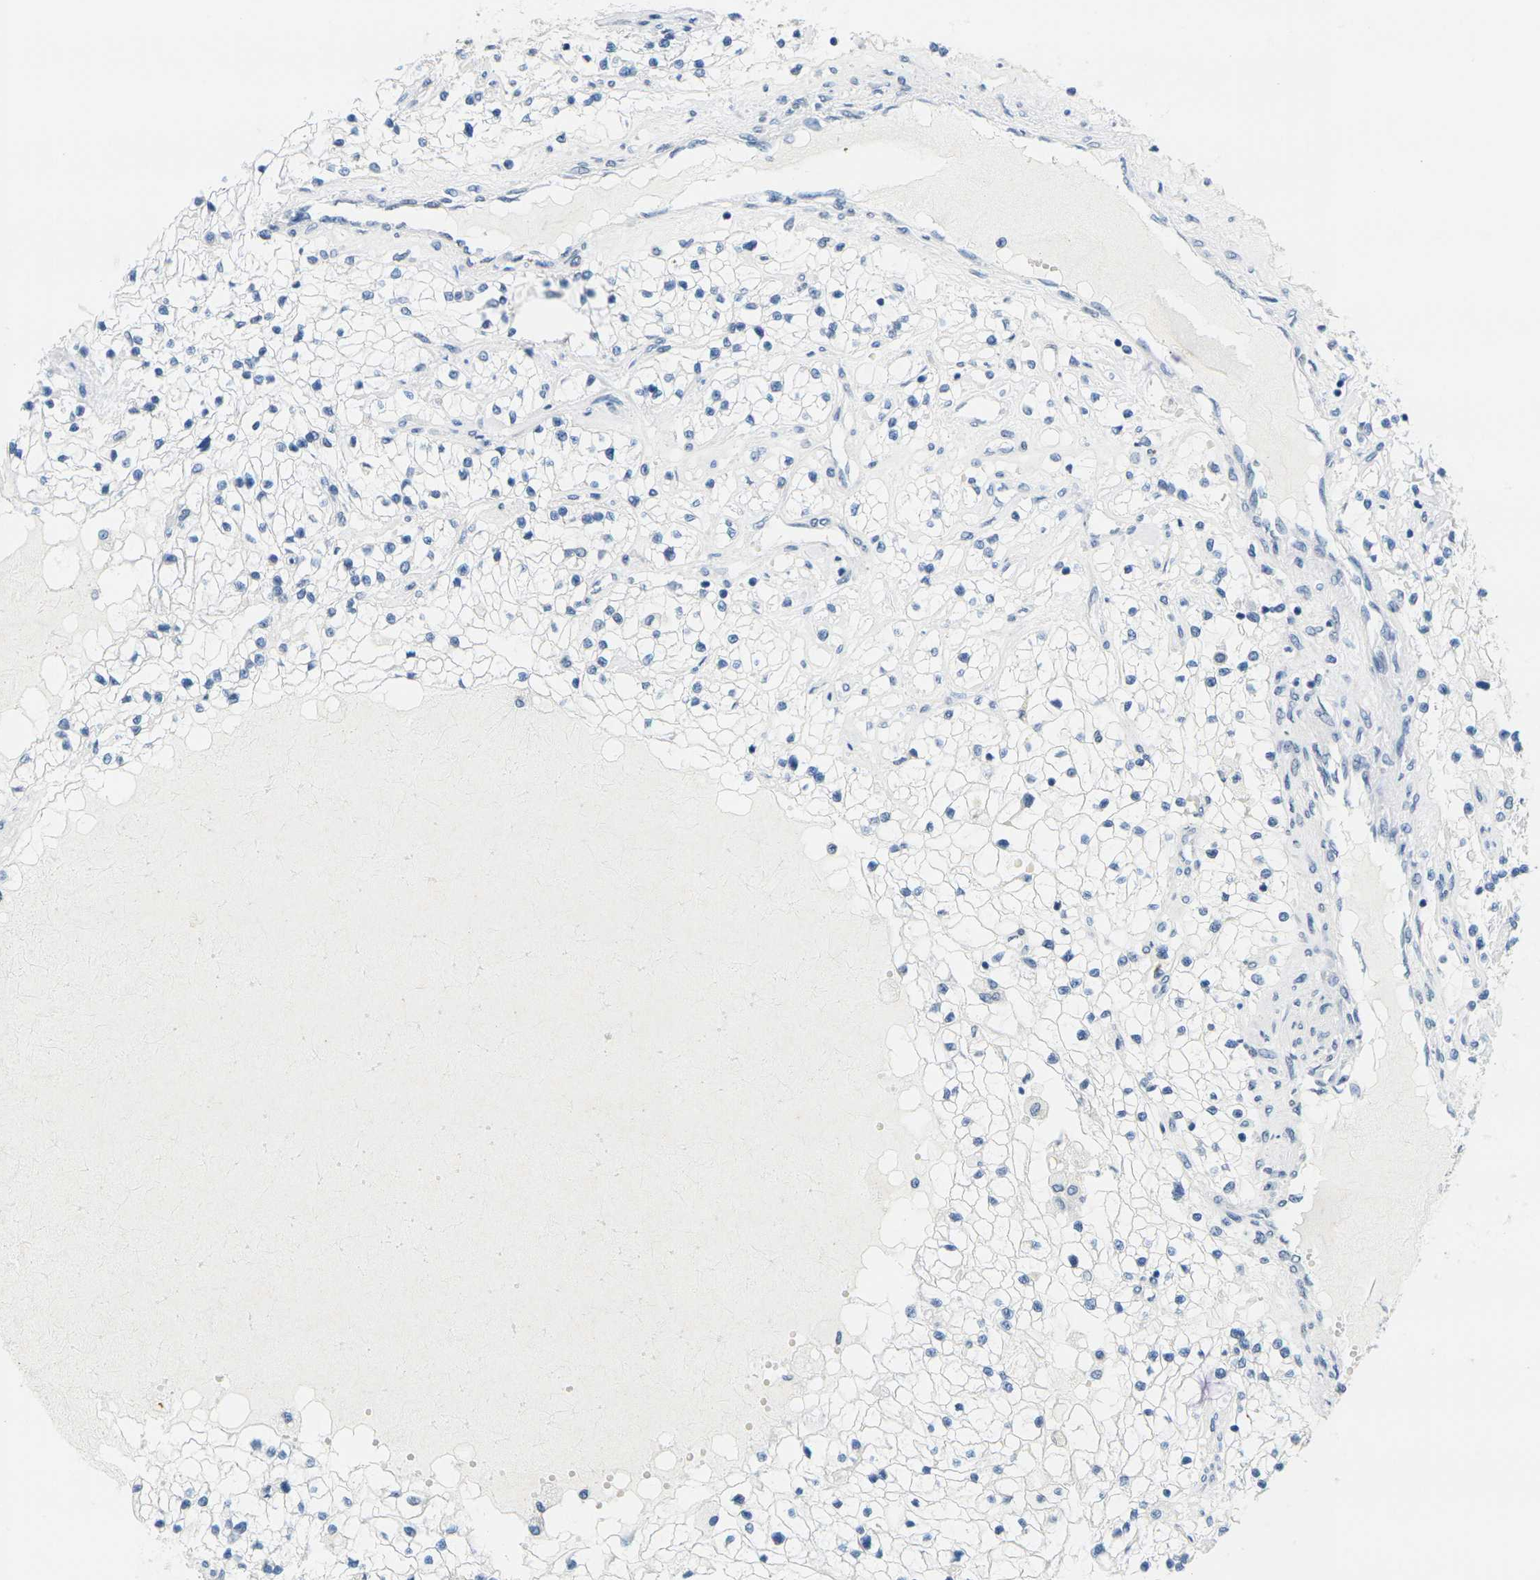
{"staining": {"intensity": "negative", "quantity": "none", "location": "none"}, "tissue": "renal cancer", "cell_type": "Tumor cells", "image_type": "cancer", "snomed": [{"axis": "morphology", "description": "Adenocarcinoma, NOS"}, {"axis": "topography", "description": "Kidney"}], "caption": "An image of renal cancer stained for a protein exhibits no brown staining in tumor cells.", "gene": "CTAG1A", "patient": {"sex": "male", "age": 68}}